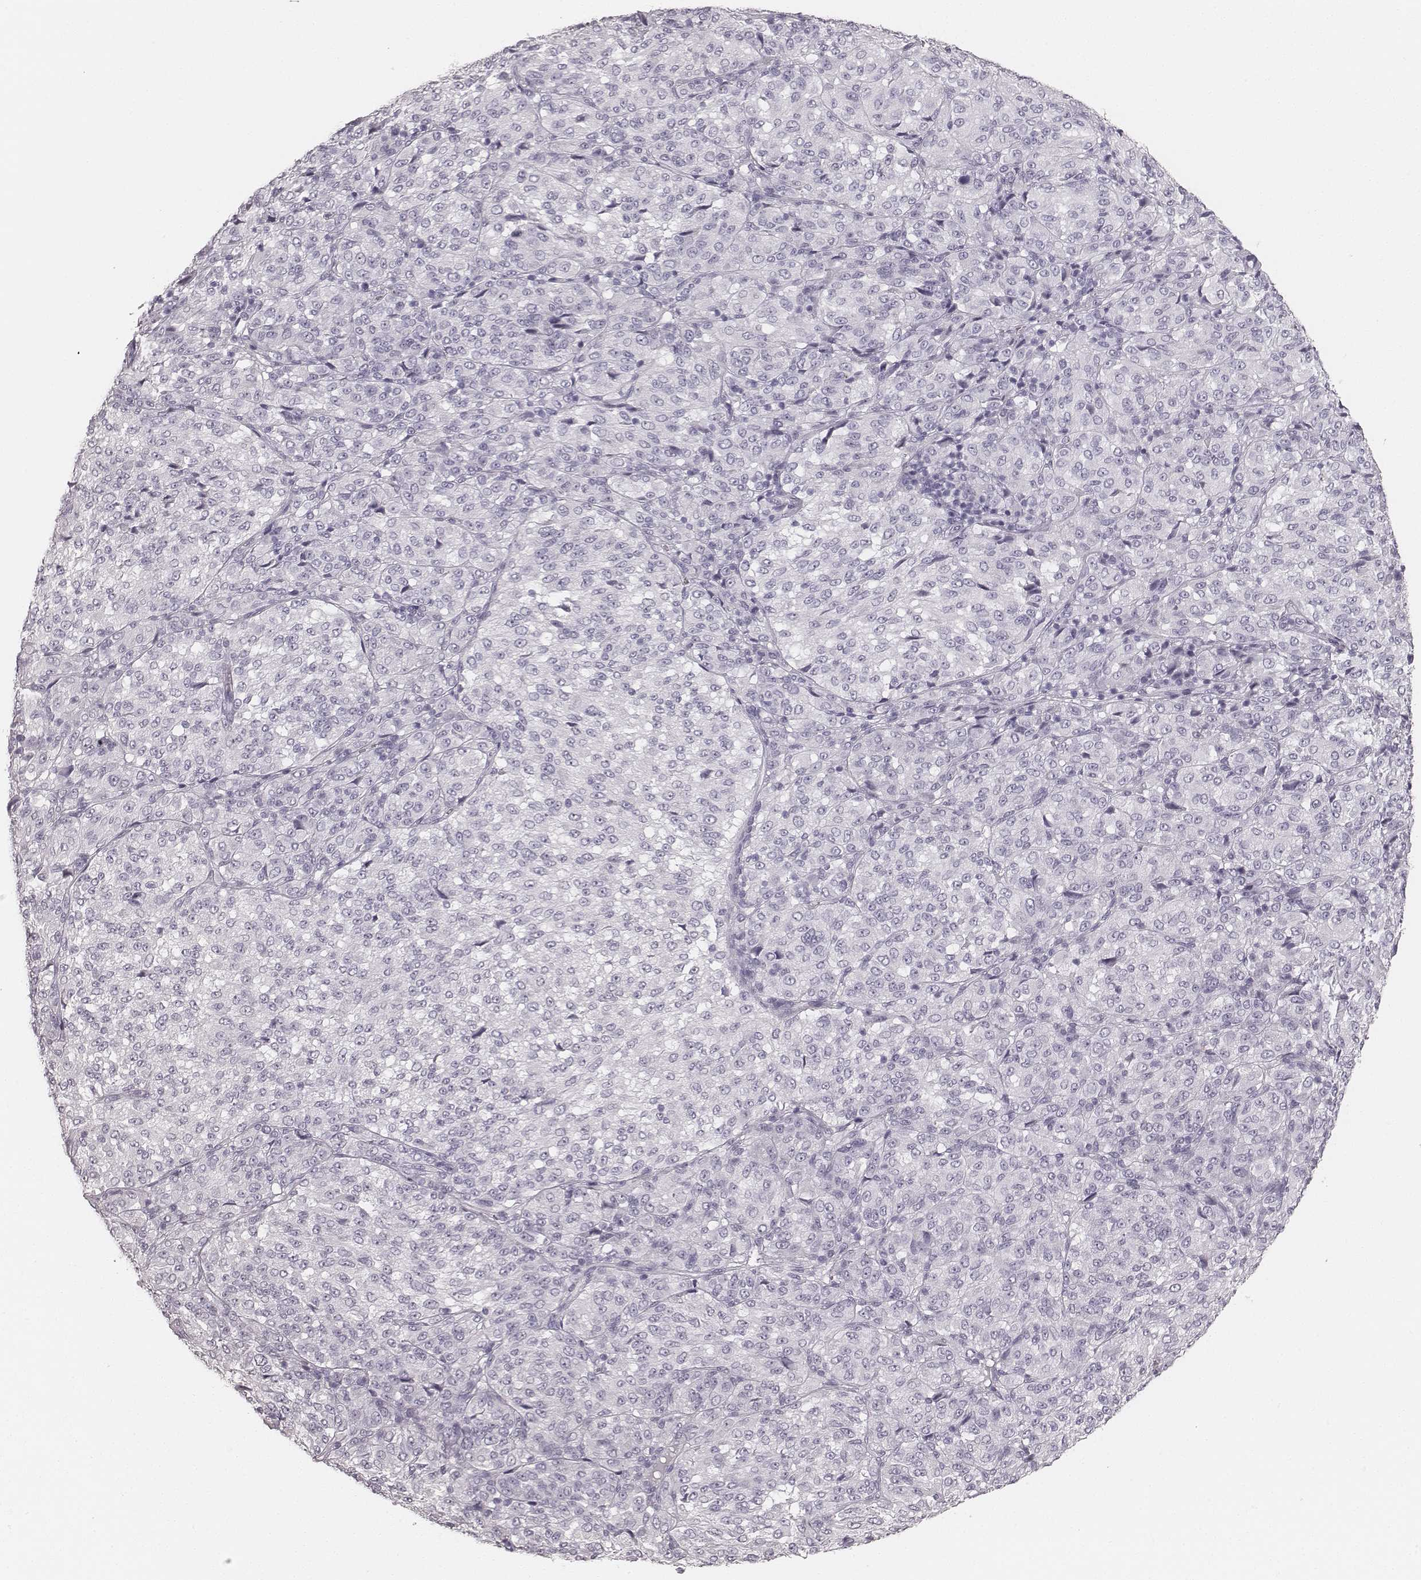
{"staining": {"intensity": "negative", "quantity": "none", "location": "none"}, "tissue": "melanoma", "cell_type": "Tumor cells", "image_type": "cancer", "snomed": [{"axis": "morphology", "description": "Malignant melanoma, Metastatic site"}, {"axis": "topography", "description": "Brain"}], "caption": "IHC image of human malignant melanoma (metastatic site) stained for a protein (brown), which shows no positivity in tumor cells.", "gene": "KRT34", "patient": {"sex": "female", "age": 56}}